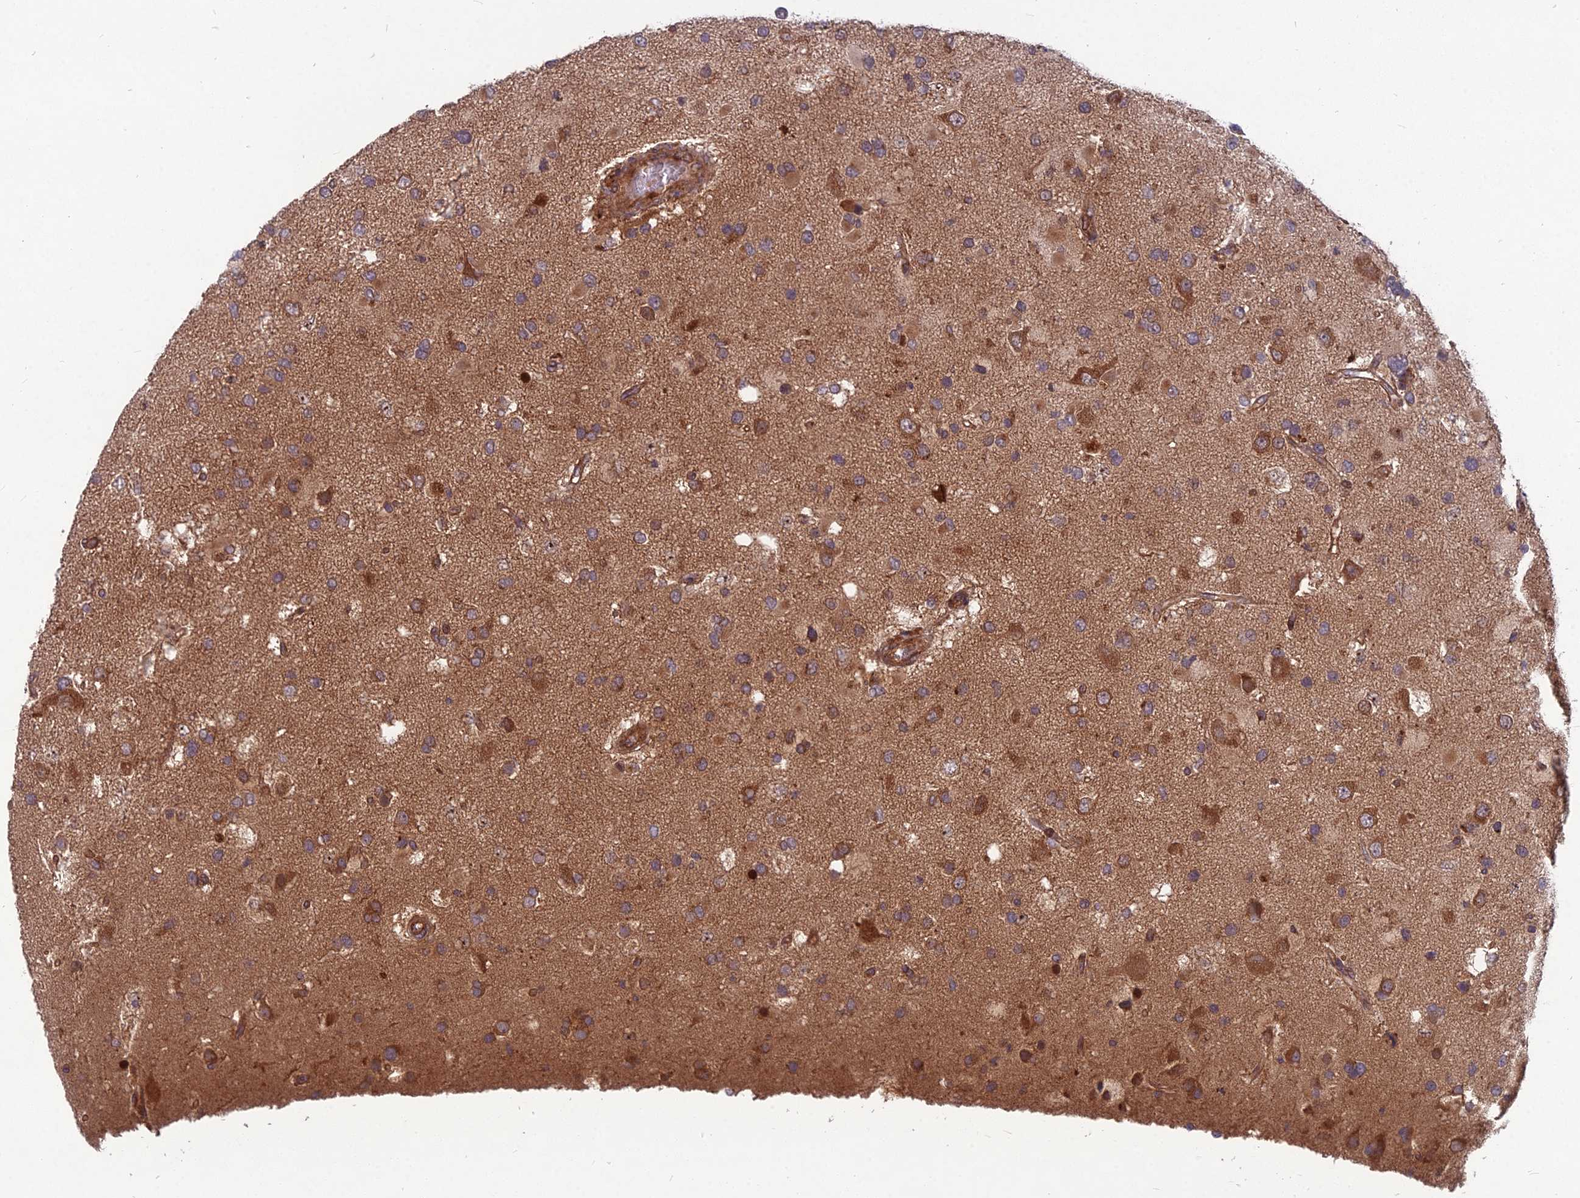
{"staining": {"intensity": "moderate", "quantity": "25%-75%", "location": "cytoplasmic/membranous"}, "tissue": "glioma", "cell_type": "Tumor cells", "image_type": "cancer", "snomed": [{"axis": "morphology", "description": "Glioma, malignant, High grade"}, {"axis": "topography", "description": "Brain"}], "caption": "DAB immunohistochemical staining of glioma reveals moderate cytoplasmic/membranous protein staining in approximately 25%-75% of tumor cells. (IHC, brightfield microscopy, high magnification).", "gene": "MFSD8", "patient": {"sex": "male", "age": 53}}